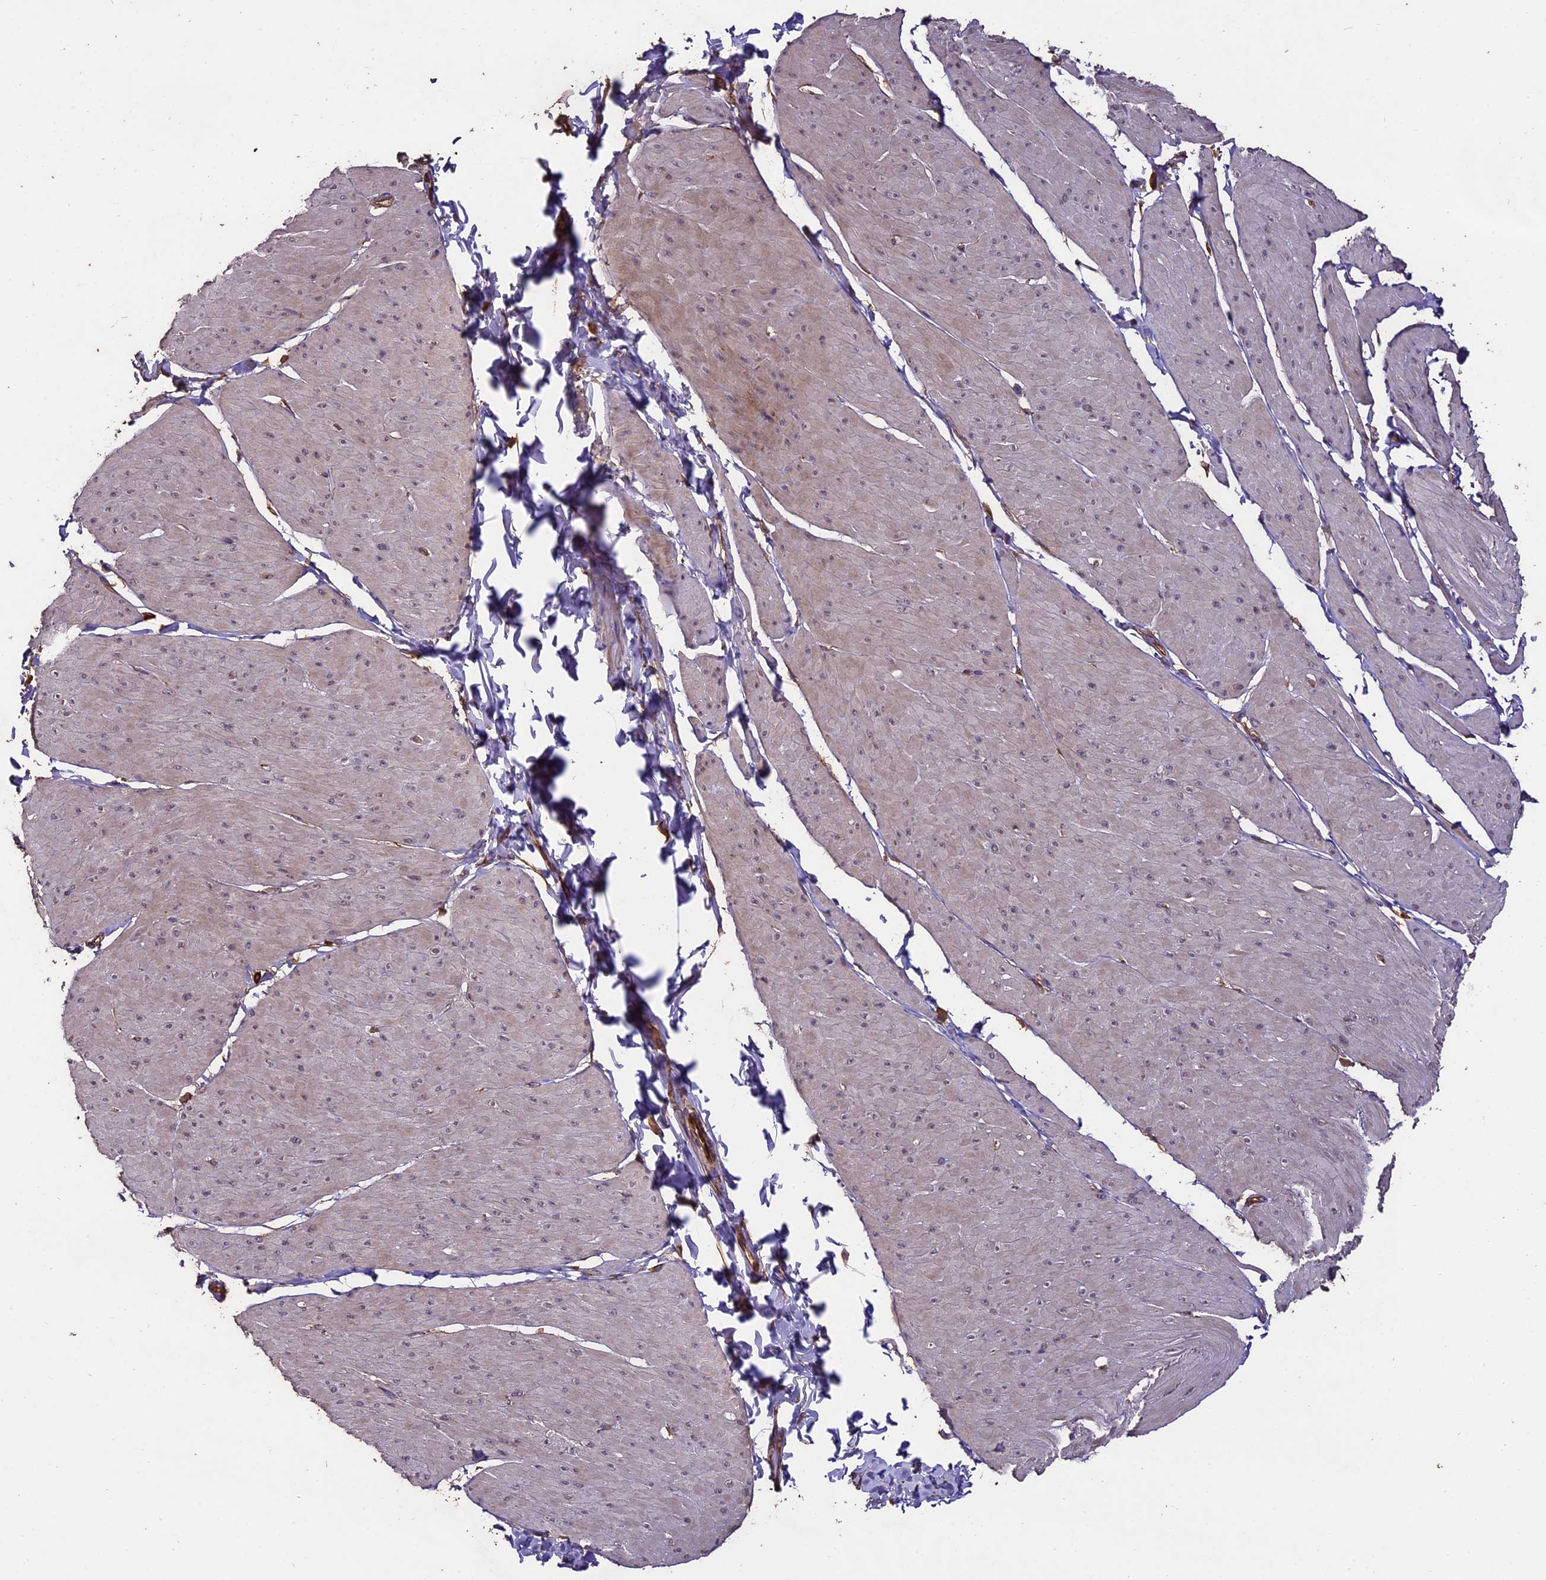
{"staining": {"intensity": "moderate", "quantity": "25%-75%", "location": "cytoplasmic/membranous"}, "tissue": "smooth muscle", "cell_type": "Smooth muscle cells", "image_type": "normal", "snomed": [{"axis": "morphology", "description": "Urothelial carcinoma, High grade"}, {"axis": "topography", "description": "Urinary bladder"}], "caption": "IHC of benign human smooth muscle demonstrates medium levels of moderate cytoplasmic/membranous positivity in approximately 25%-75% of smooth muscle cells.", "gene": "TTLL10", "patient": {"sex": "male", "age": 46}}